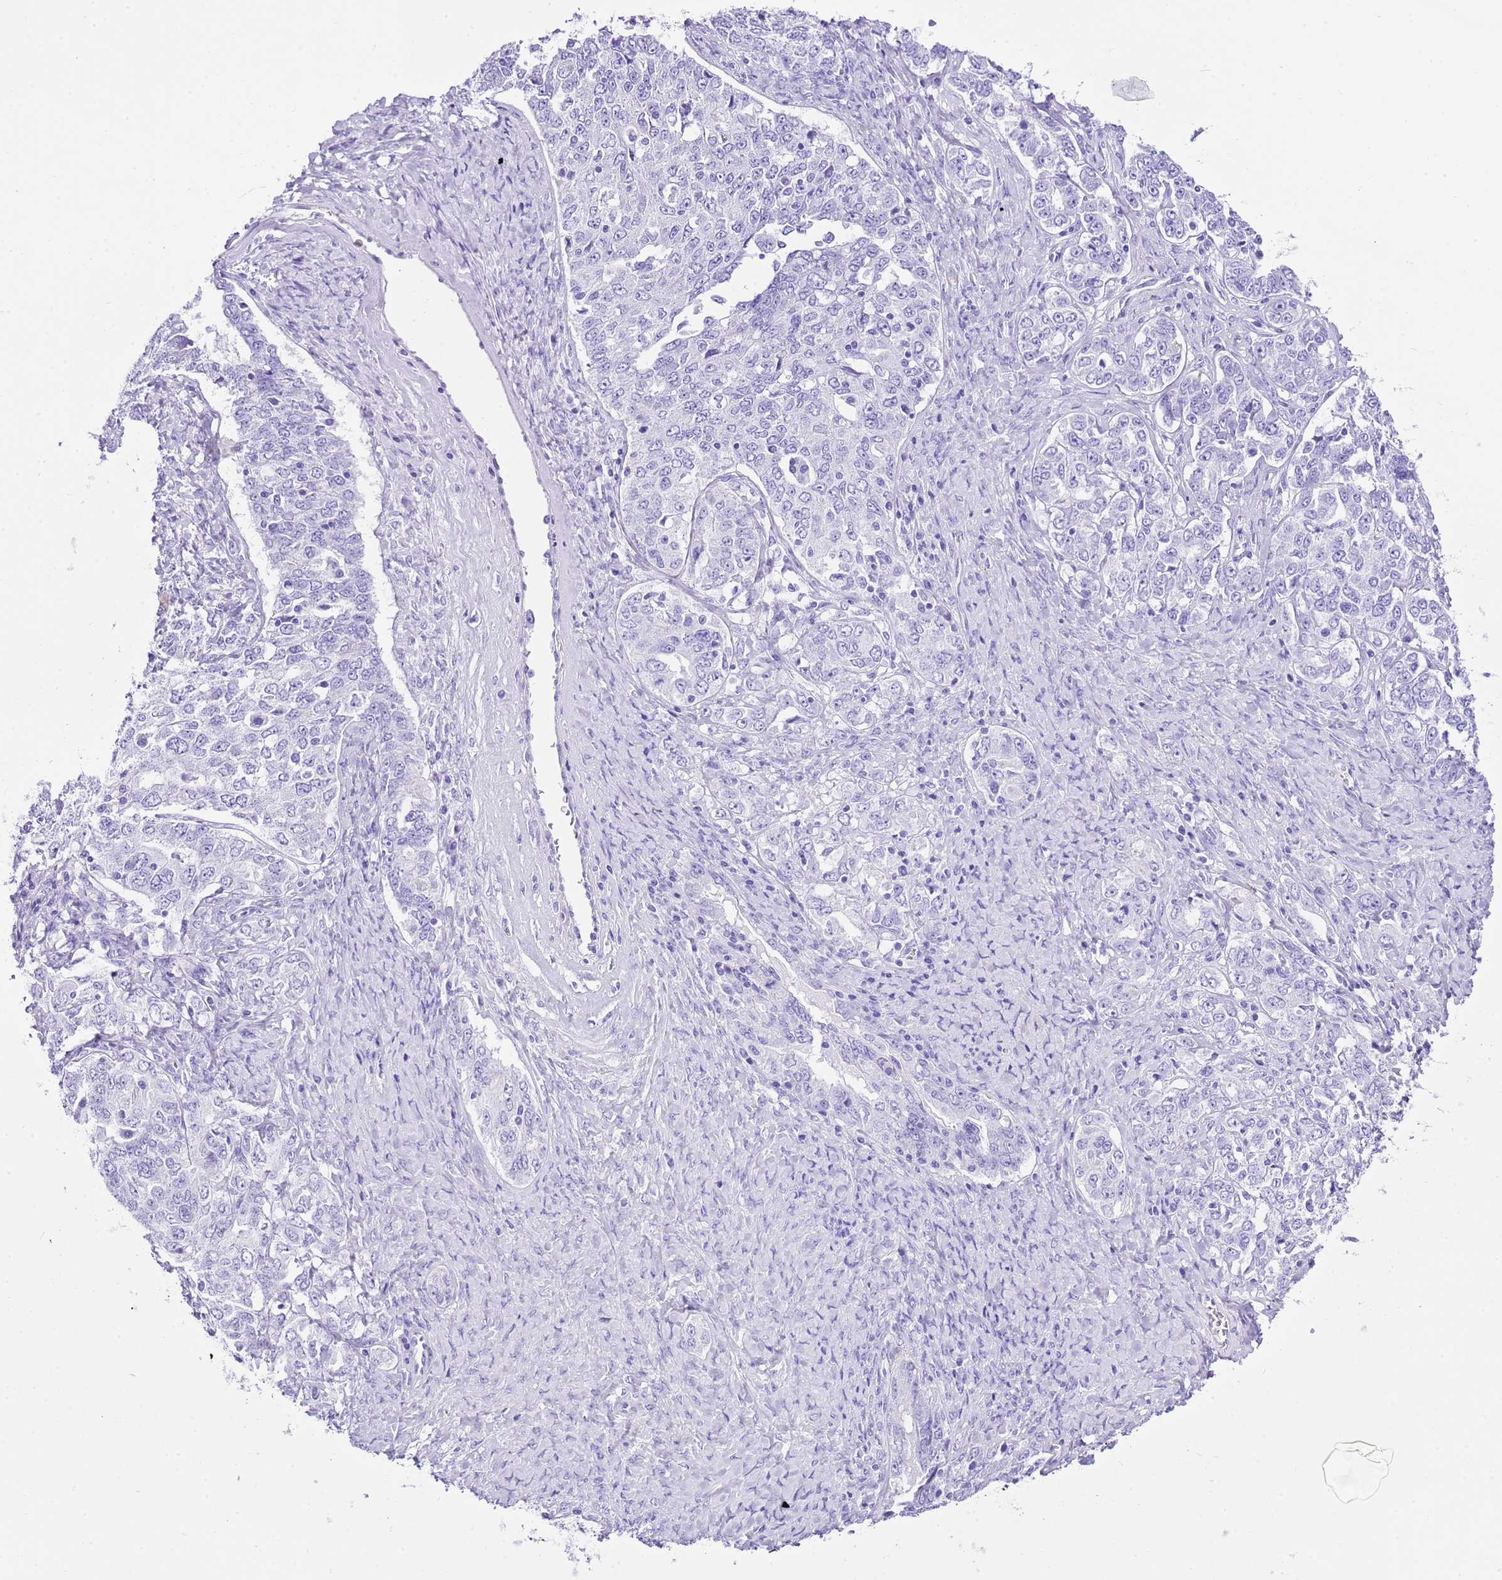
{"staining": {"intensity": "negative", "quantity": "none", "location": "none"}, "tissue": "ovarian cancer", "cell_type": "Tumor cells", "image_type": "cancer", "snomed": [{"axis": "morphology", "description": "Carcinoma, endometroid"}, {"axis": "topography", "description": "Ovary"}], "caption": "Tumor cells show no significant protein expression in ovarian endometroid carcinoma.", "gene": "KCNC1", "patient": {"sex": "female", "age": 62}}